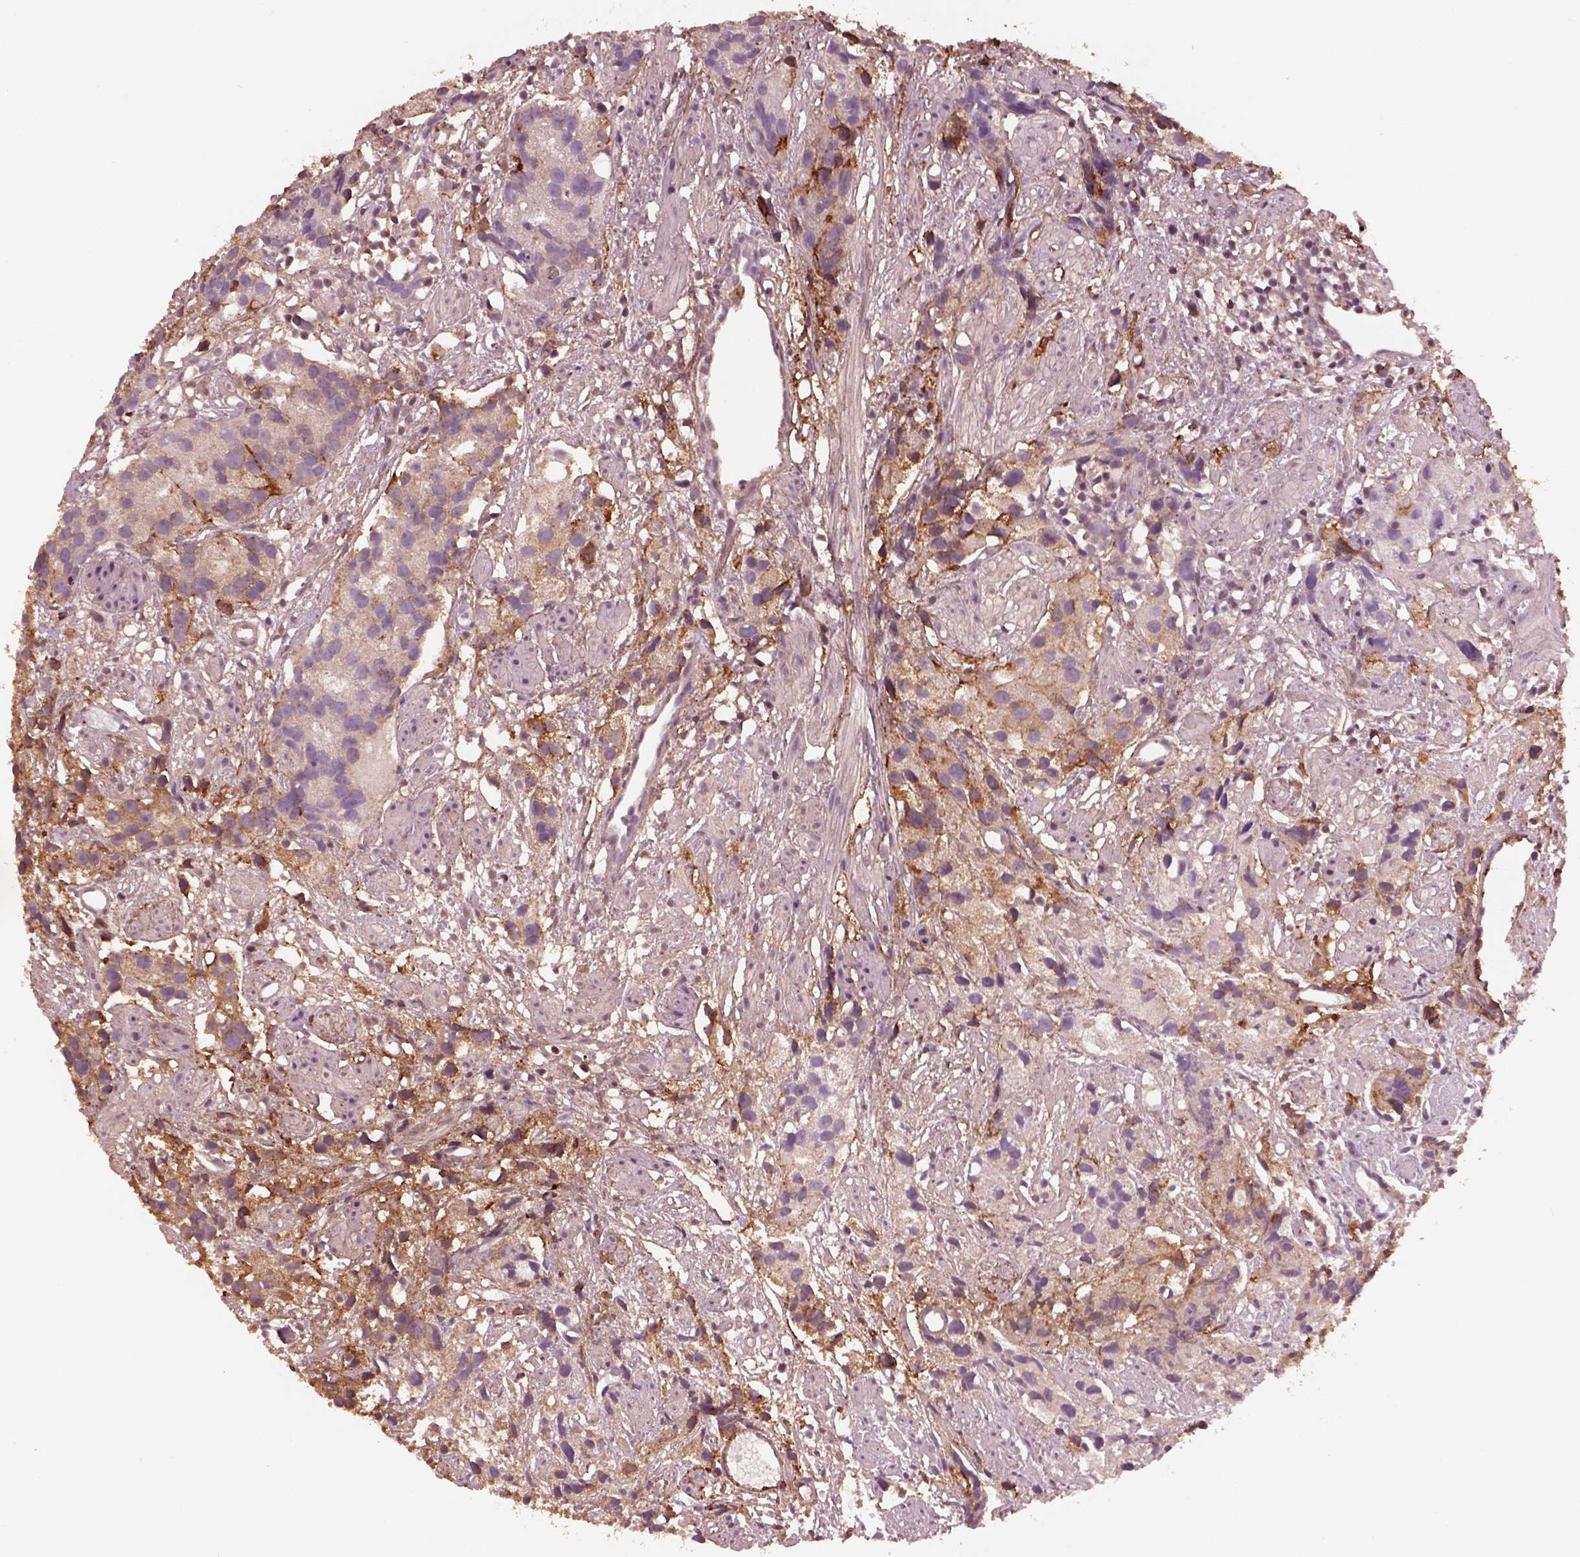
{"staining": {"intensity": "moderate", "quantity": "<25%", "location": "cytoplasmic/membranous"}, "tissue": "prostate cancer", "cell_type": "Tumor cells", "image_type": "cancer", "snomed": [{"axis": "morphology", "description": "Adenocarcinoma, High grade"}, {"axis": "topography", "description": "Prostate"}], "caption": "The immunohistochemical stain highlights moderate cytoplasmic/membranous staining in tumor cells of prostate cancer tissue.", "gene": "SRI", "patient": {"sex": "male", "age": 68}}